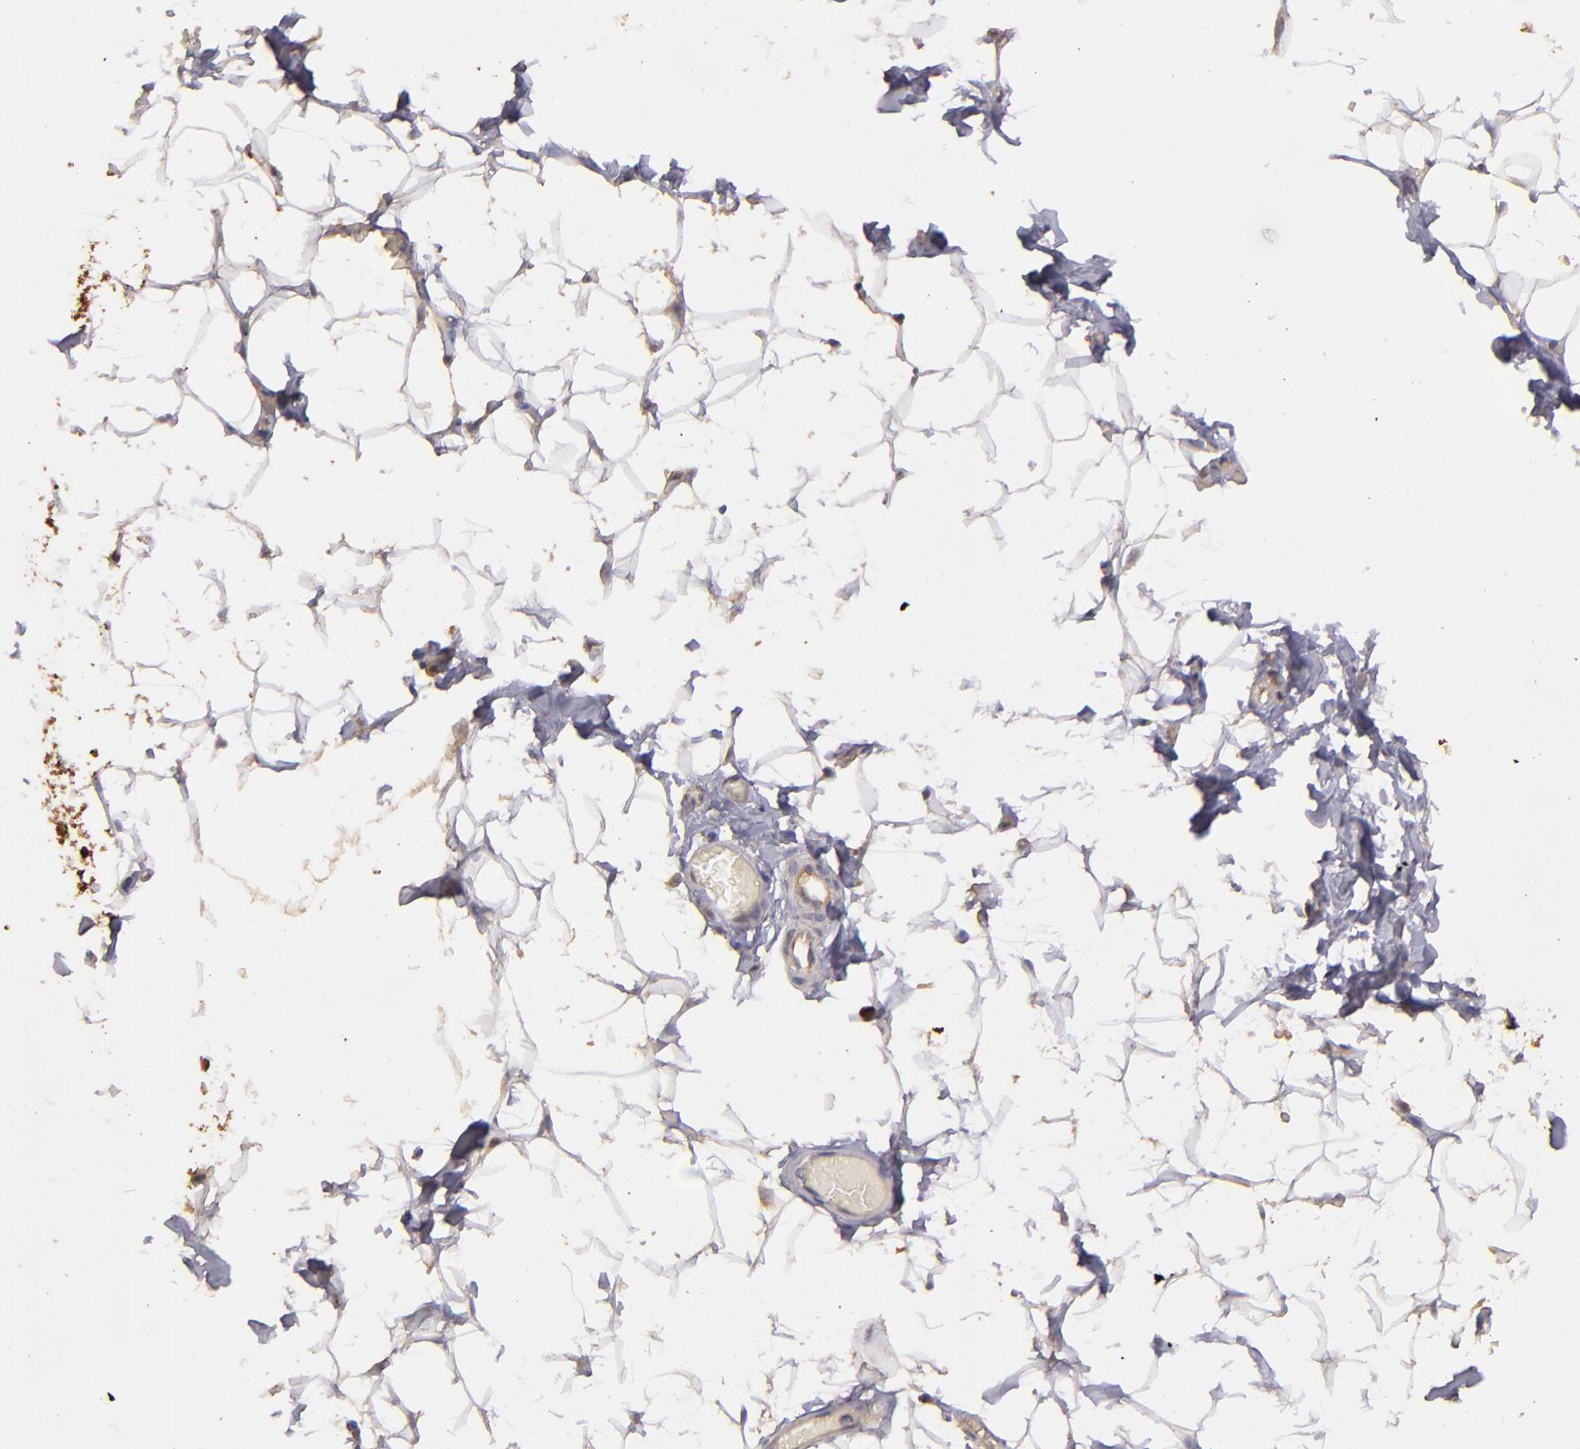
{"staining": {"intensity": "moderate", "quantity": "25%-75%", "location": "cytoplasmic/membranous"}, "tissue": "adipose tissue", "cell_type": "Adipocytes", "image_type": "normal", "snomed": [{"axis": "morphology", "description": "Normal tissue, NOS"}, {"axis": "topography", "description": "Soft tissue"}], "caption": "High-power microscopy captured an immunohistochemistry (IHC) image of benign adipose tissue, revealing moderate cytoplasmic/membranous staining in approximately 25%-75% of adipocytes.", "gene": "SRRD", "patient": {"sex": "male", "age": 26}}